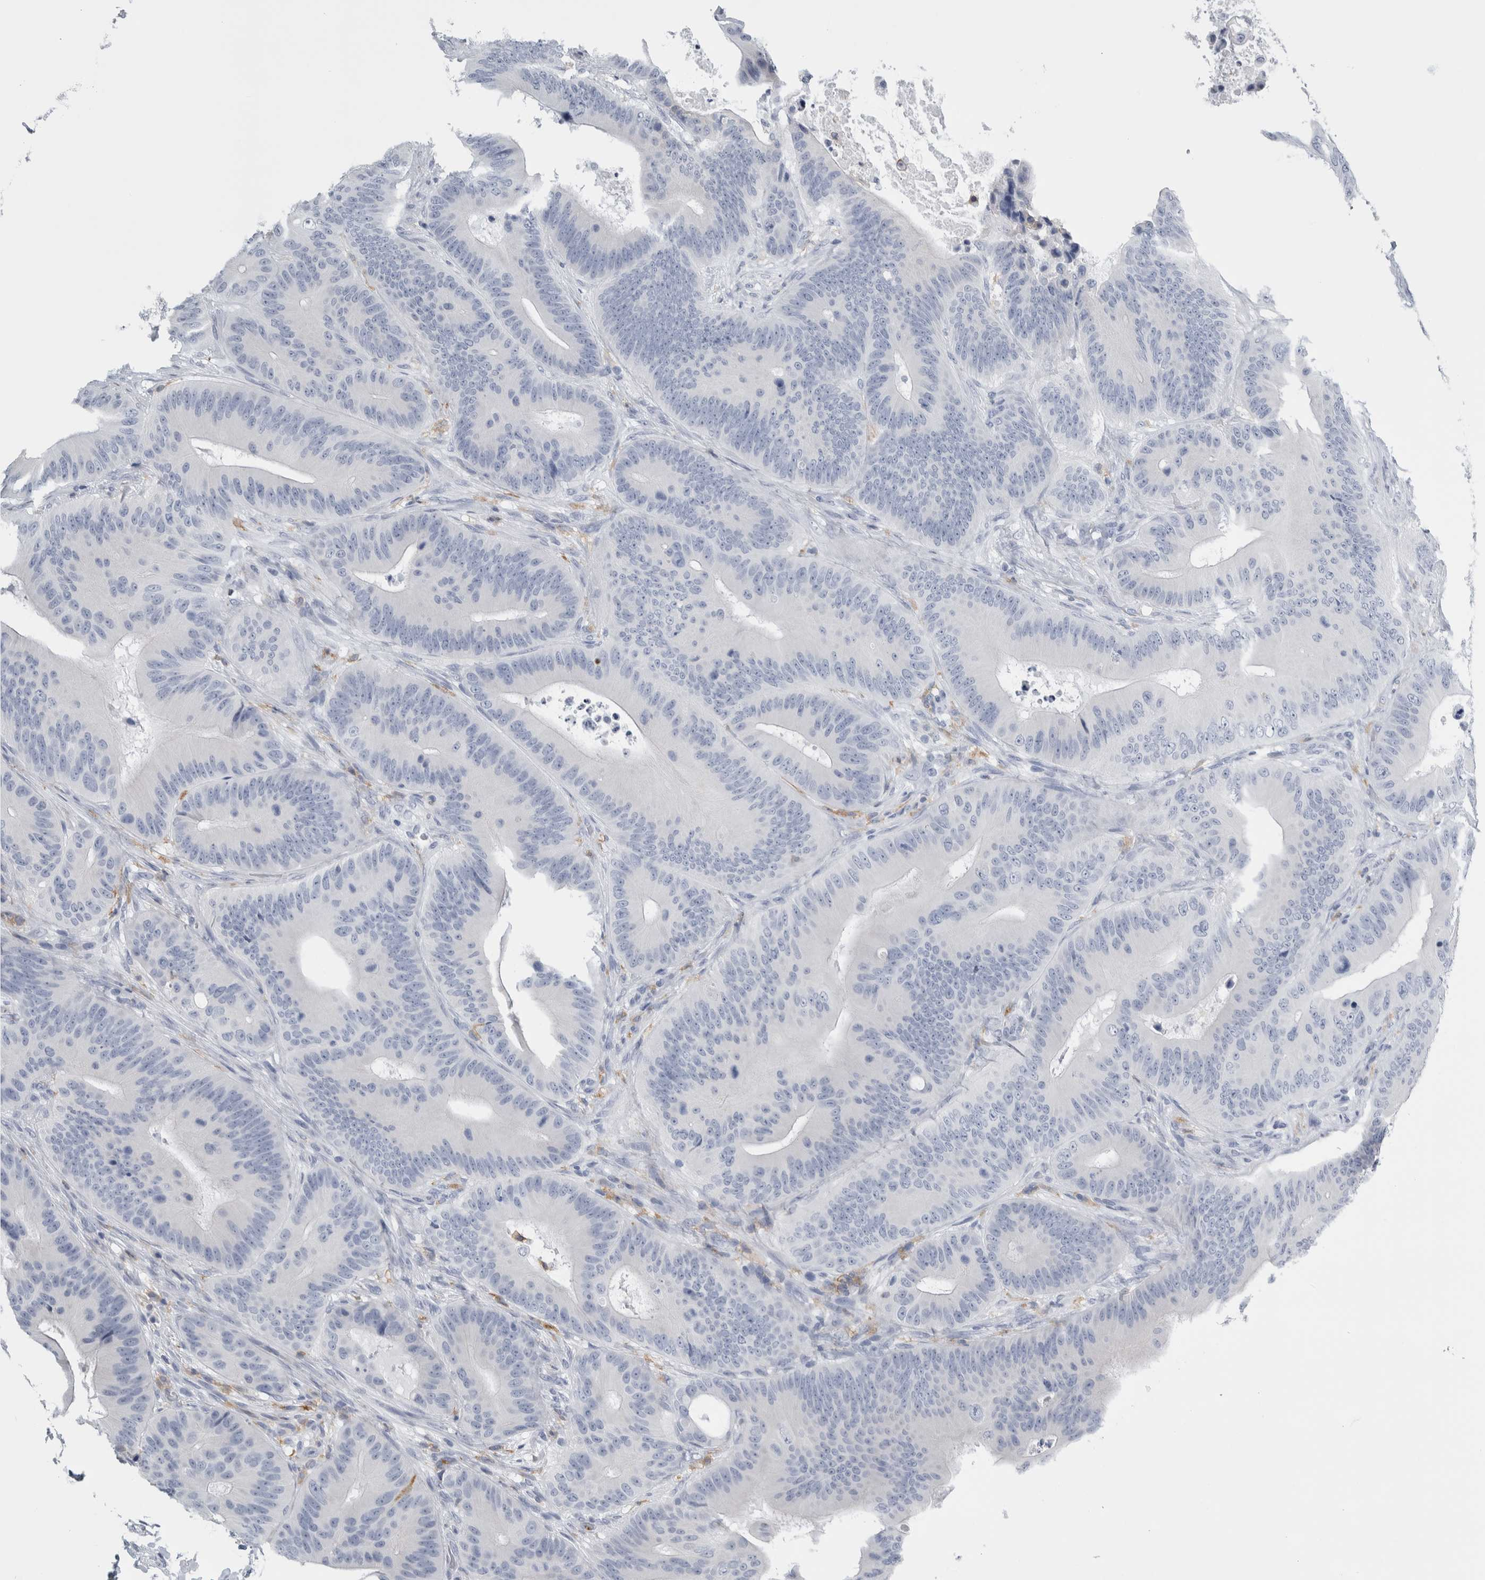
{"staining": {"intensity": "negative", "quantity": "none", "location": "none"}, "tissue": "colorectal cancer", "cell_type": "Tumor cells", "image_type": "cancer", "snomed": [{"axis": "morphology", "description": "Adenocarcinoma, NOS"}, {"axis": "topography", "description": "Colon"}], "caption": "Immunohistochemical staining of colorectal adenocarcinoma shows no significant positivity in tumor cells.", "gene": "SKAP2", "patient": {"sex": "male", "age": 83}}